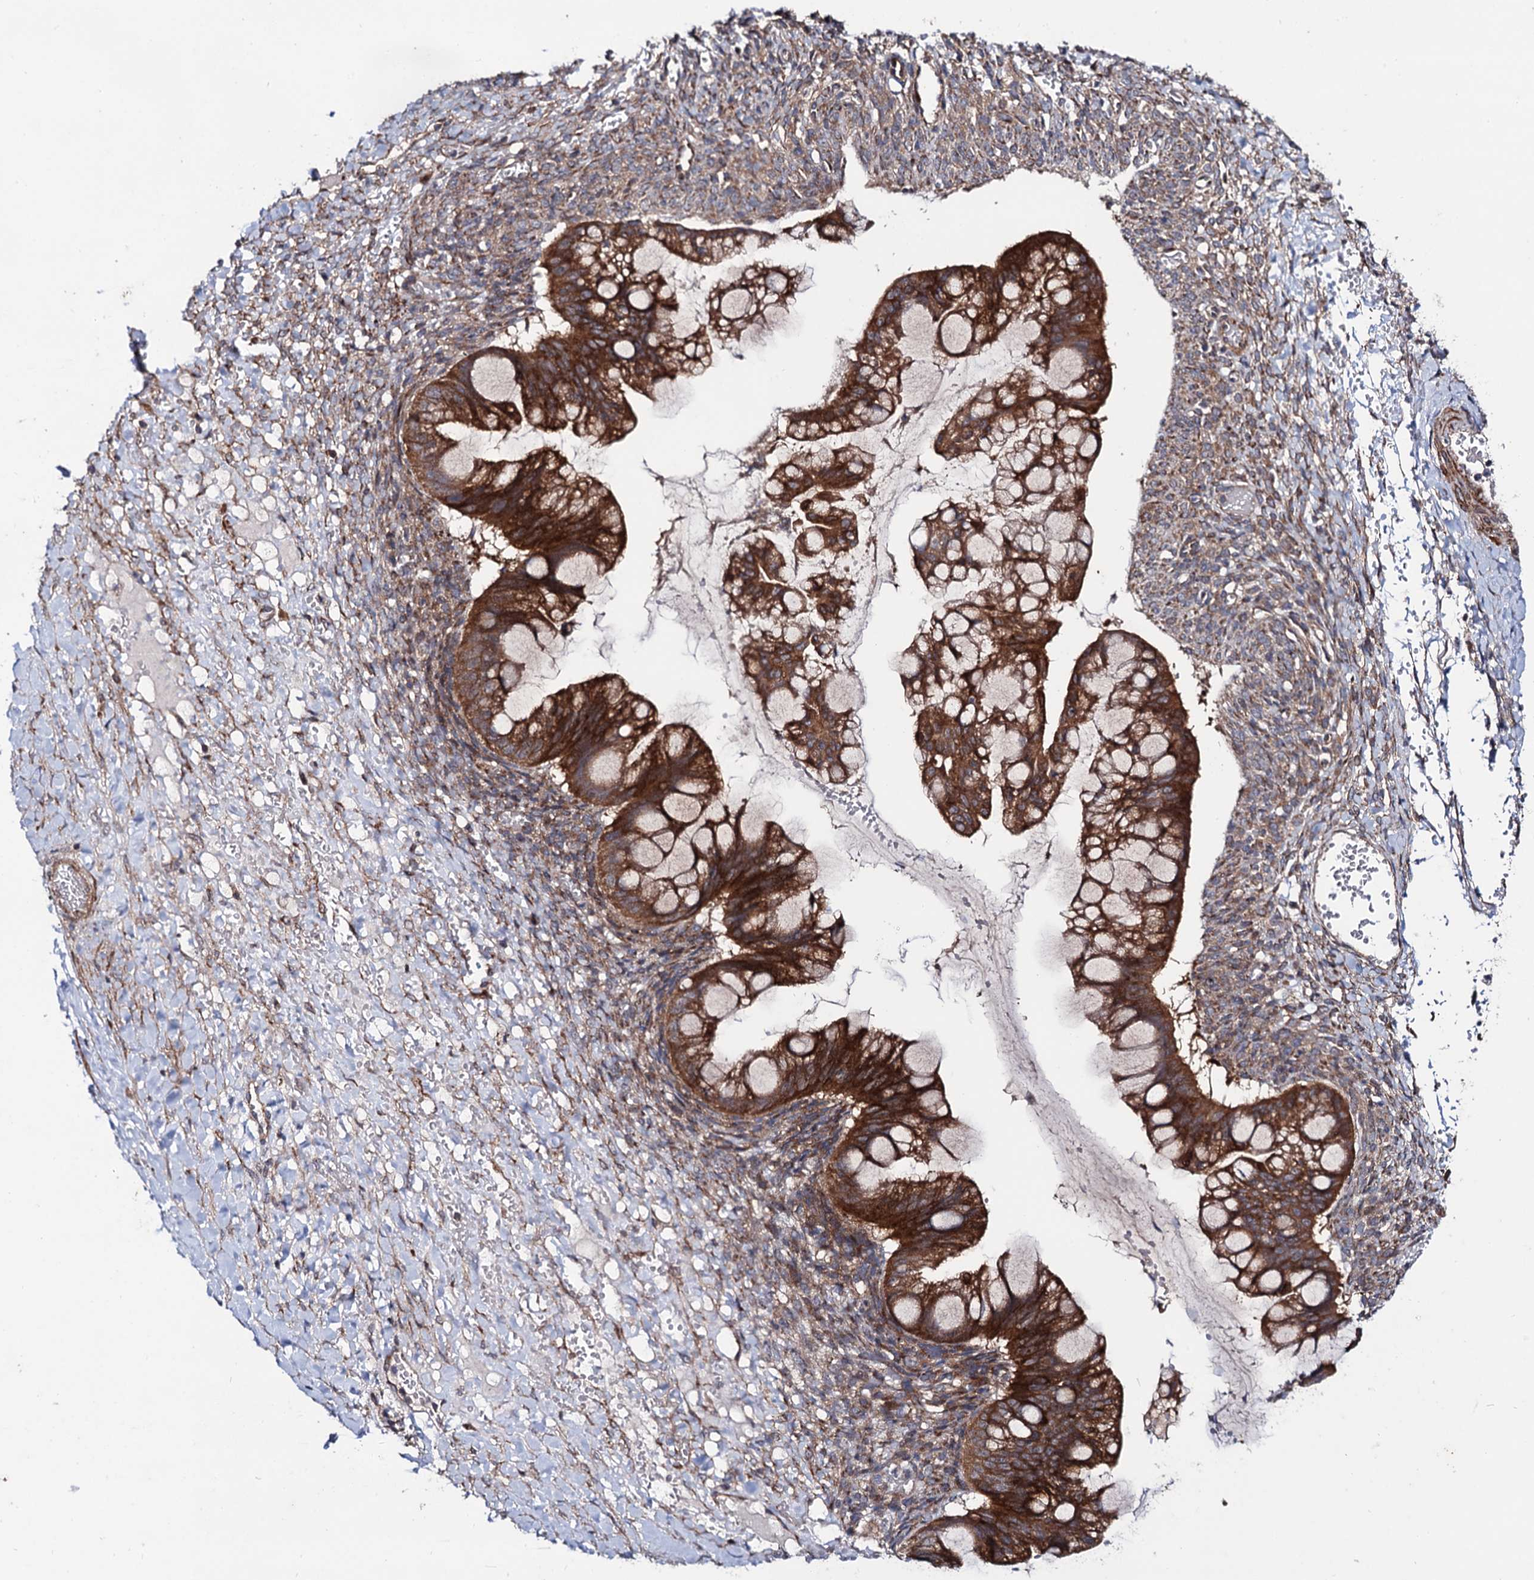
{"staining": {"intensity": "strong", "quantity": ">75%", "location": "cytoplasmic/membranous"}, "tissue": "ovarian cancer", "cell_type": "Tumor cells", "image_type": "cancer", "snomed": [{"axis": "morphology", "description": "Cystadenocarcinoma, mucinous, NOS"}, {"axis": "topography", "description": "Ovary"}], "caption": "Strong cytoplasmic/membranous expression is present in approximately >75% of tumor cells in mucinous cystadenocarcinoma (ovarian).", "gene": "DYDC1", "patient": {"sex": "female", "age": 73}}